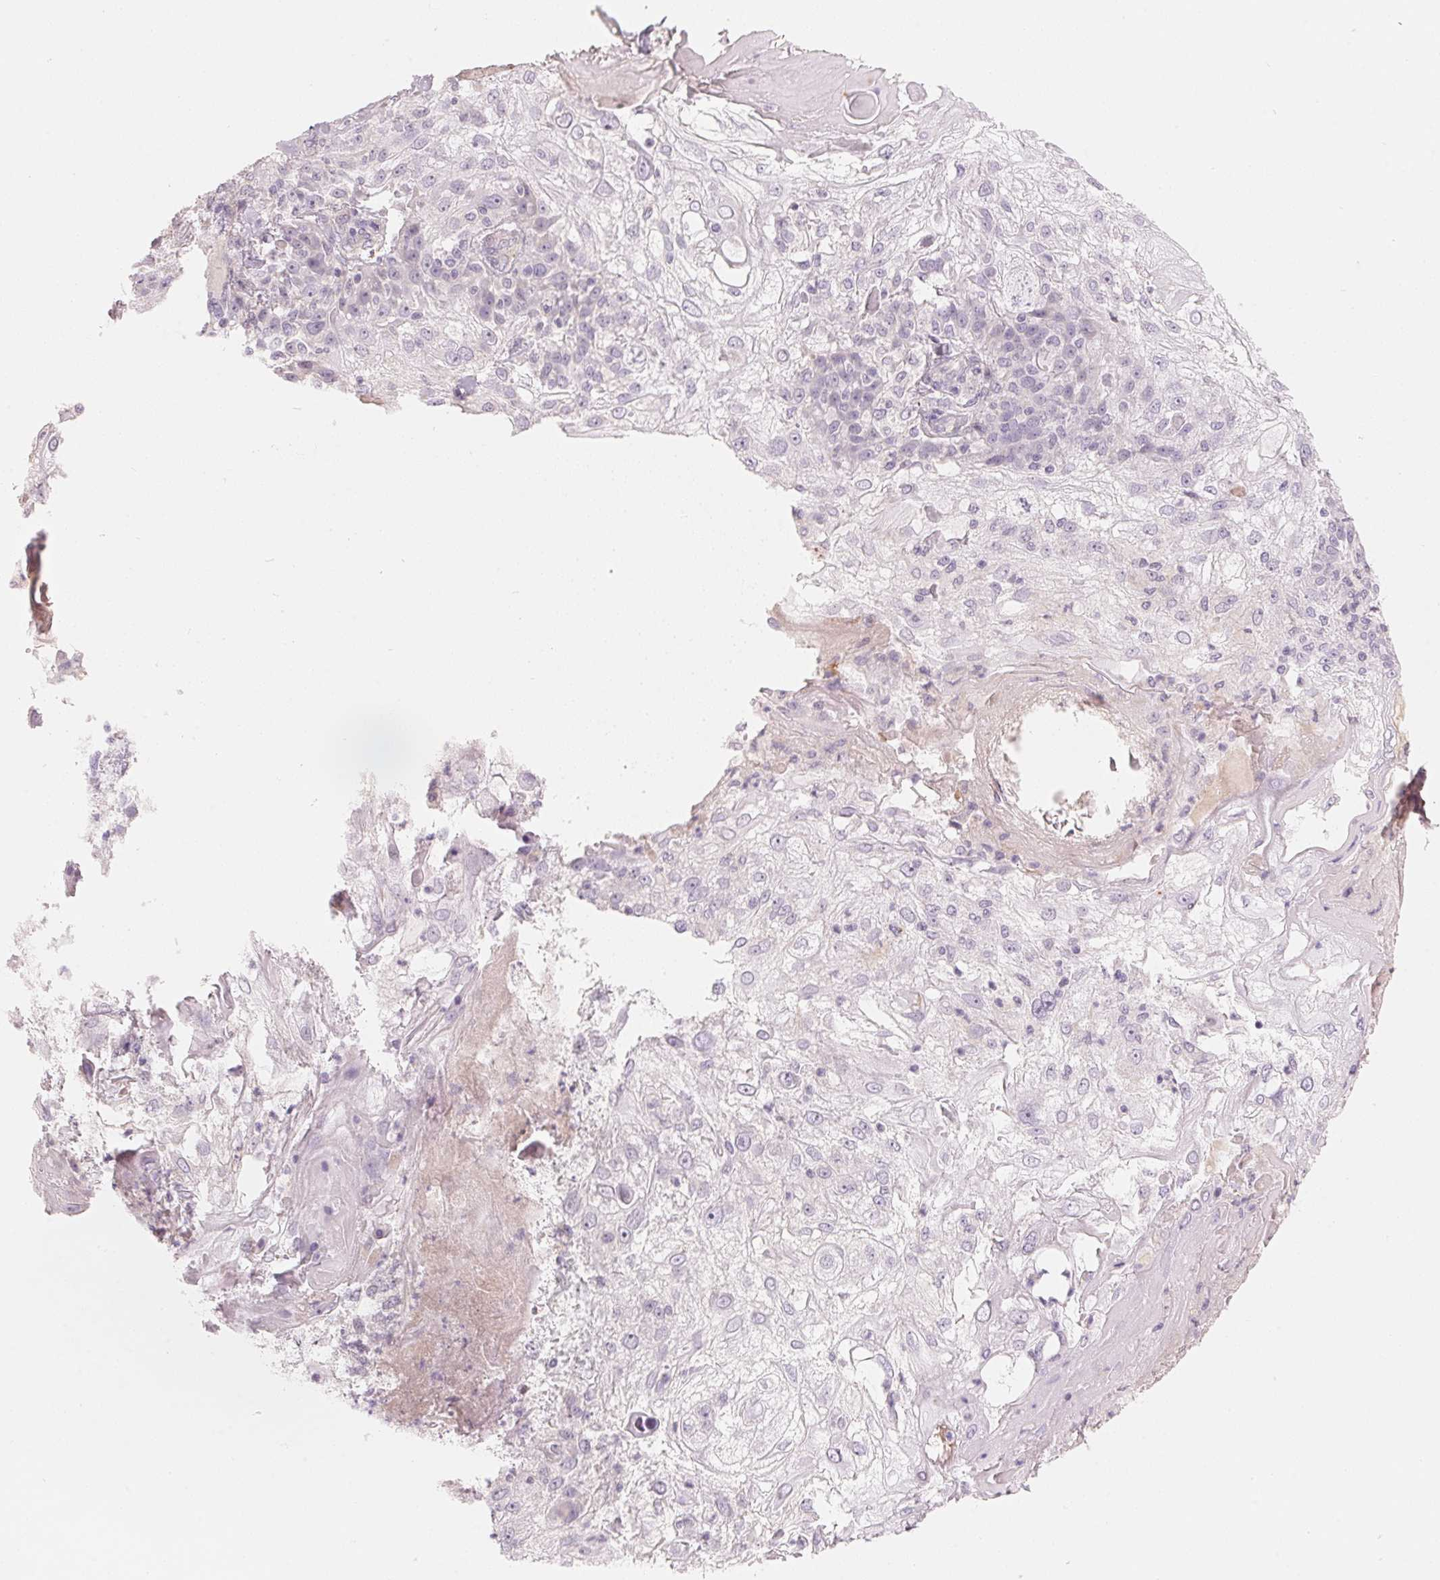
{"staining": {"intensity": "negative", "quantity": "none", "location": "none"}, "tissue": "skin cancer", "cell_type": "Tumor cells", "image_type": "cancer", "snomed": [{"axis": "morphology", "description": "Normal tissue, NOS"}, {"axis": "morphology", "description": "Squamous cell carcinoma, NOS"}, {"axis": "topography", "description": "Skin"}], "caption": "Protein analysis of skin cancer (squamous cell carcinoma) shows no significant staining in tumor cells. The staining is performed using DAB brown chromogen with nuclei counter-stained in using hematoxylin.", "gene": "CFHR2", "patient": {"sex": "female", "age": 83}}